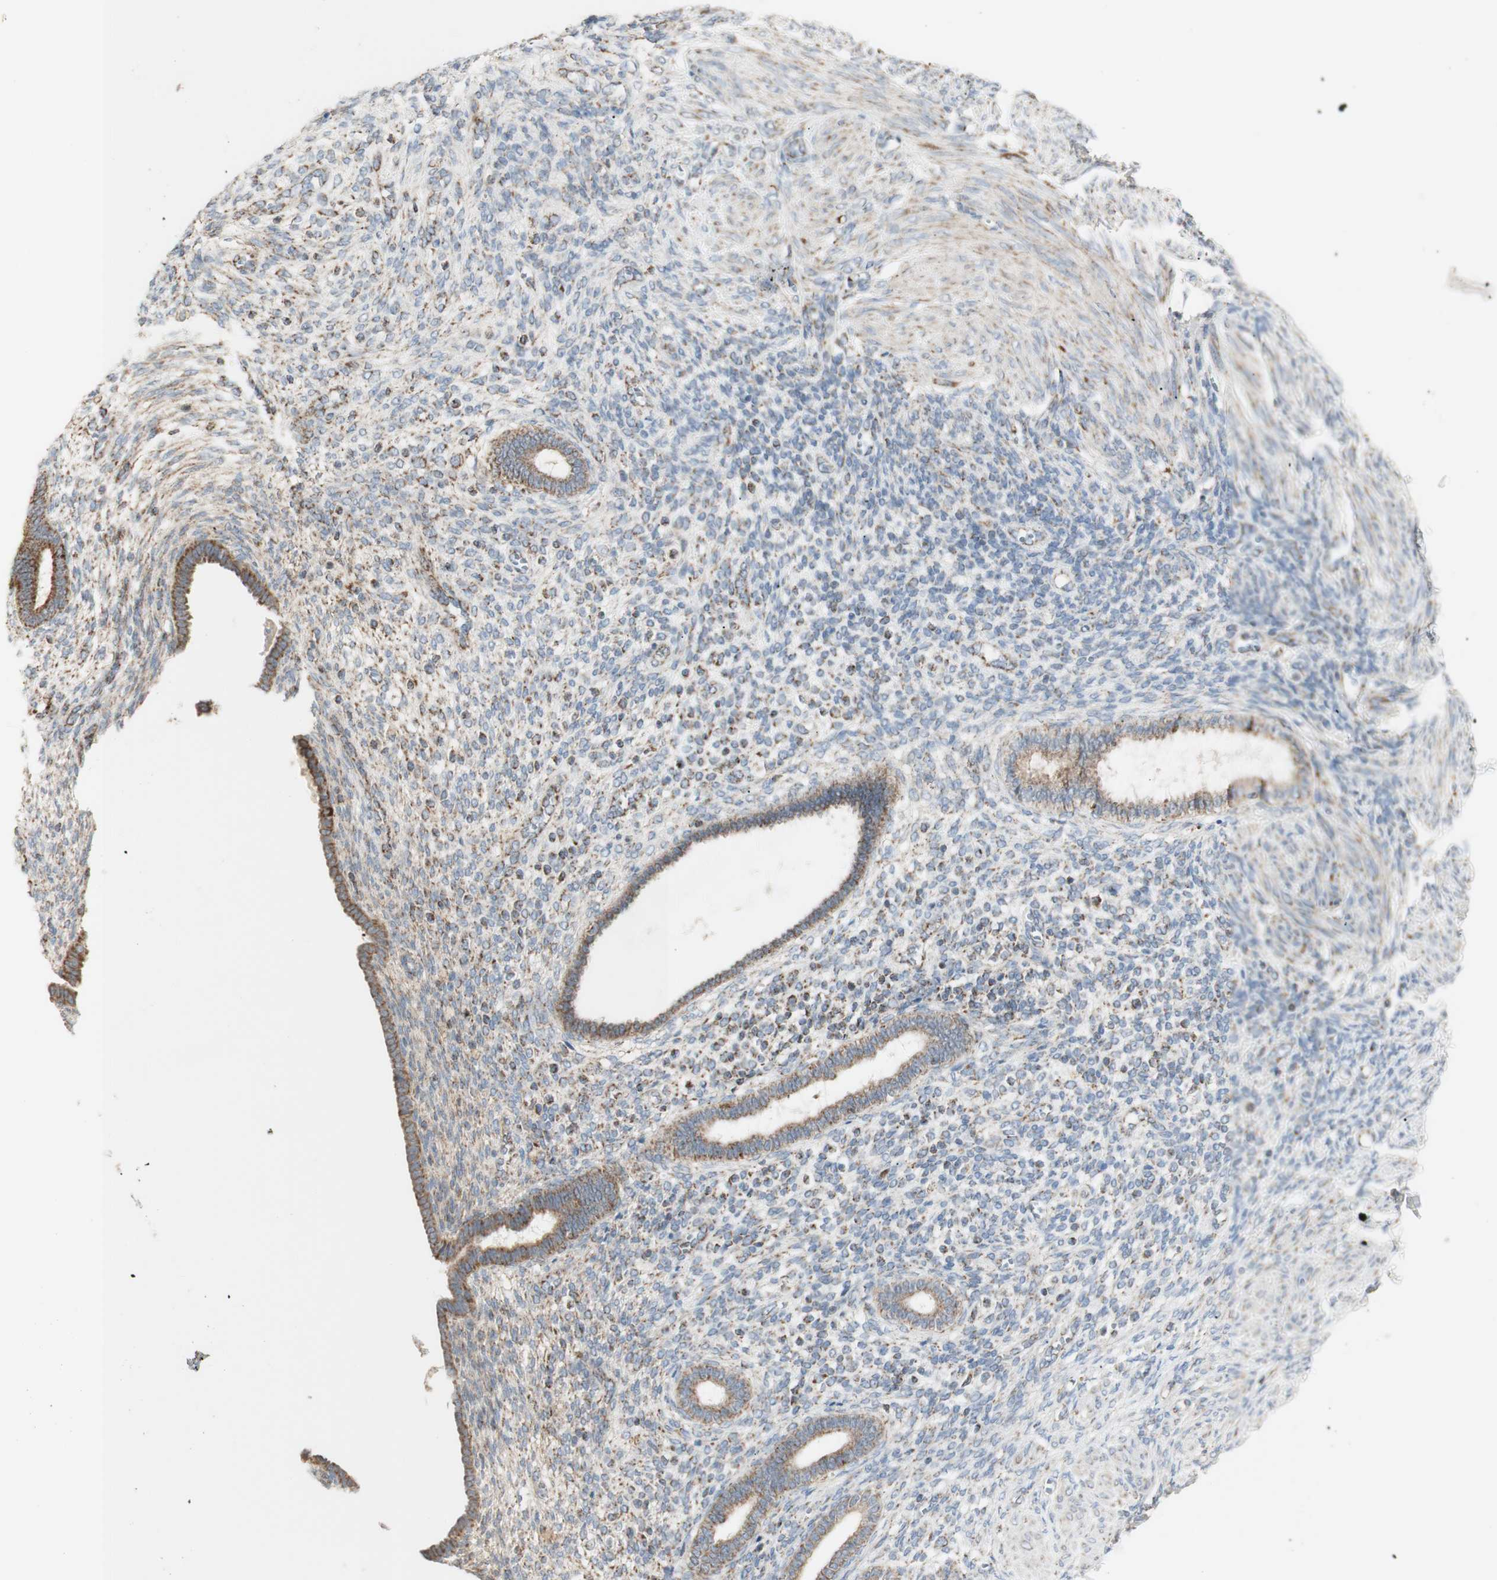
{"staining": {"intensity": "moderate", "quantity": "25%-75%", "location": "cytoplasmic/membranous"}, "tissue": "endometrium", "cell_type": "Cells in endometrial stroma", "image_type": "normal", "snomed": [{"axis": "morphology", "description": "Normal tissue, NOS"}, {"axis": "topography", "description": "Endometrium"}], "caption": "Immunohistochemistry (IHC) (DAB) staining of benign human endometrium reveals moderate cytoplasmic/membranous protein expression in approximately 25%-75% of cells in endometrial stroma.", "gene": "LETM1", "patient": {"sex": "female", "age": 72}}